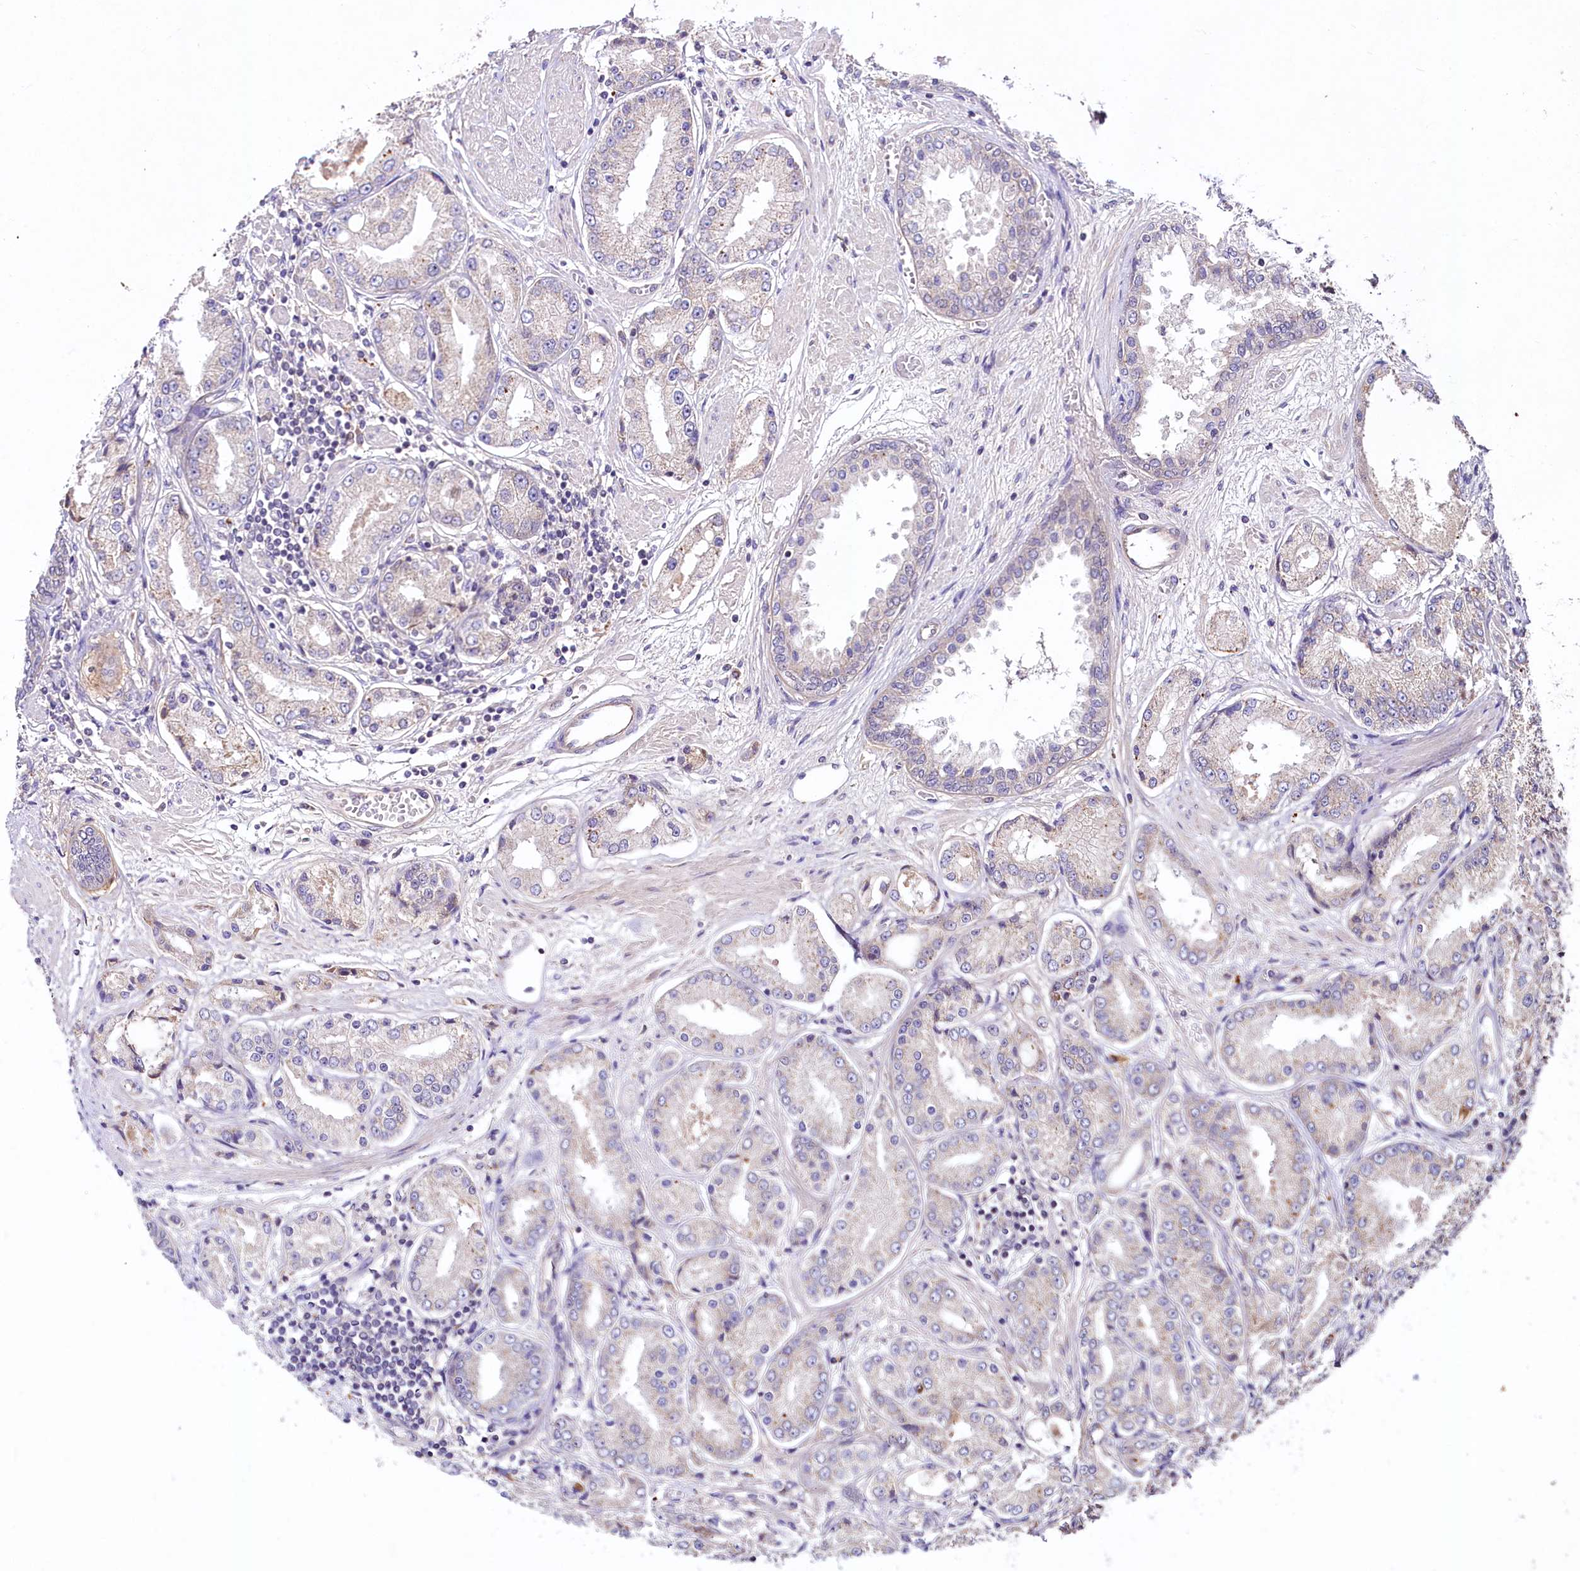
{"staining": {"intensity": "weak", "quantity": "<25%", "location": "cytoplasmic/membranous"}, "tissue": "prostate cancer", "cell_type": "Tumor cells", "image_type": "cancer", "snomed": [{"axis": "morphology", "description": "Adenocarcinoma, High grade"}, {"axis": "topography", "description": "Prostate"}], "caption": "Immunohistochemistry photomicrograph of human prostate cancer stained for a protein (brown), which reveals no staining in tumor cells. (Brightfield microscopy of DAB (3,3'-diaminobenzidine) IHC at high magnification).", "gene": "TNPO3", "patient": {"sex": "male", "age": 59}}